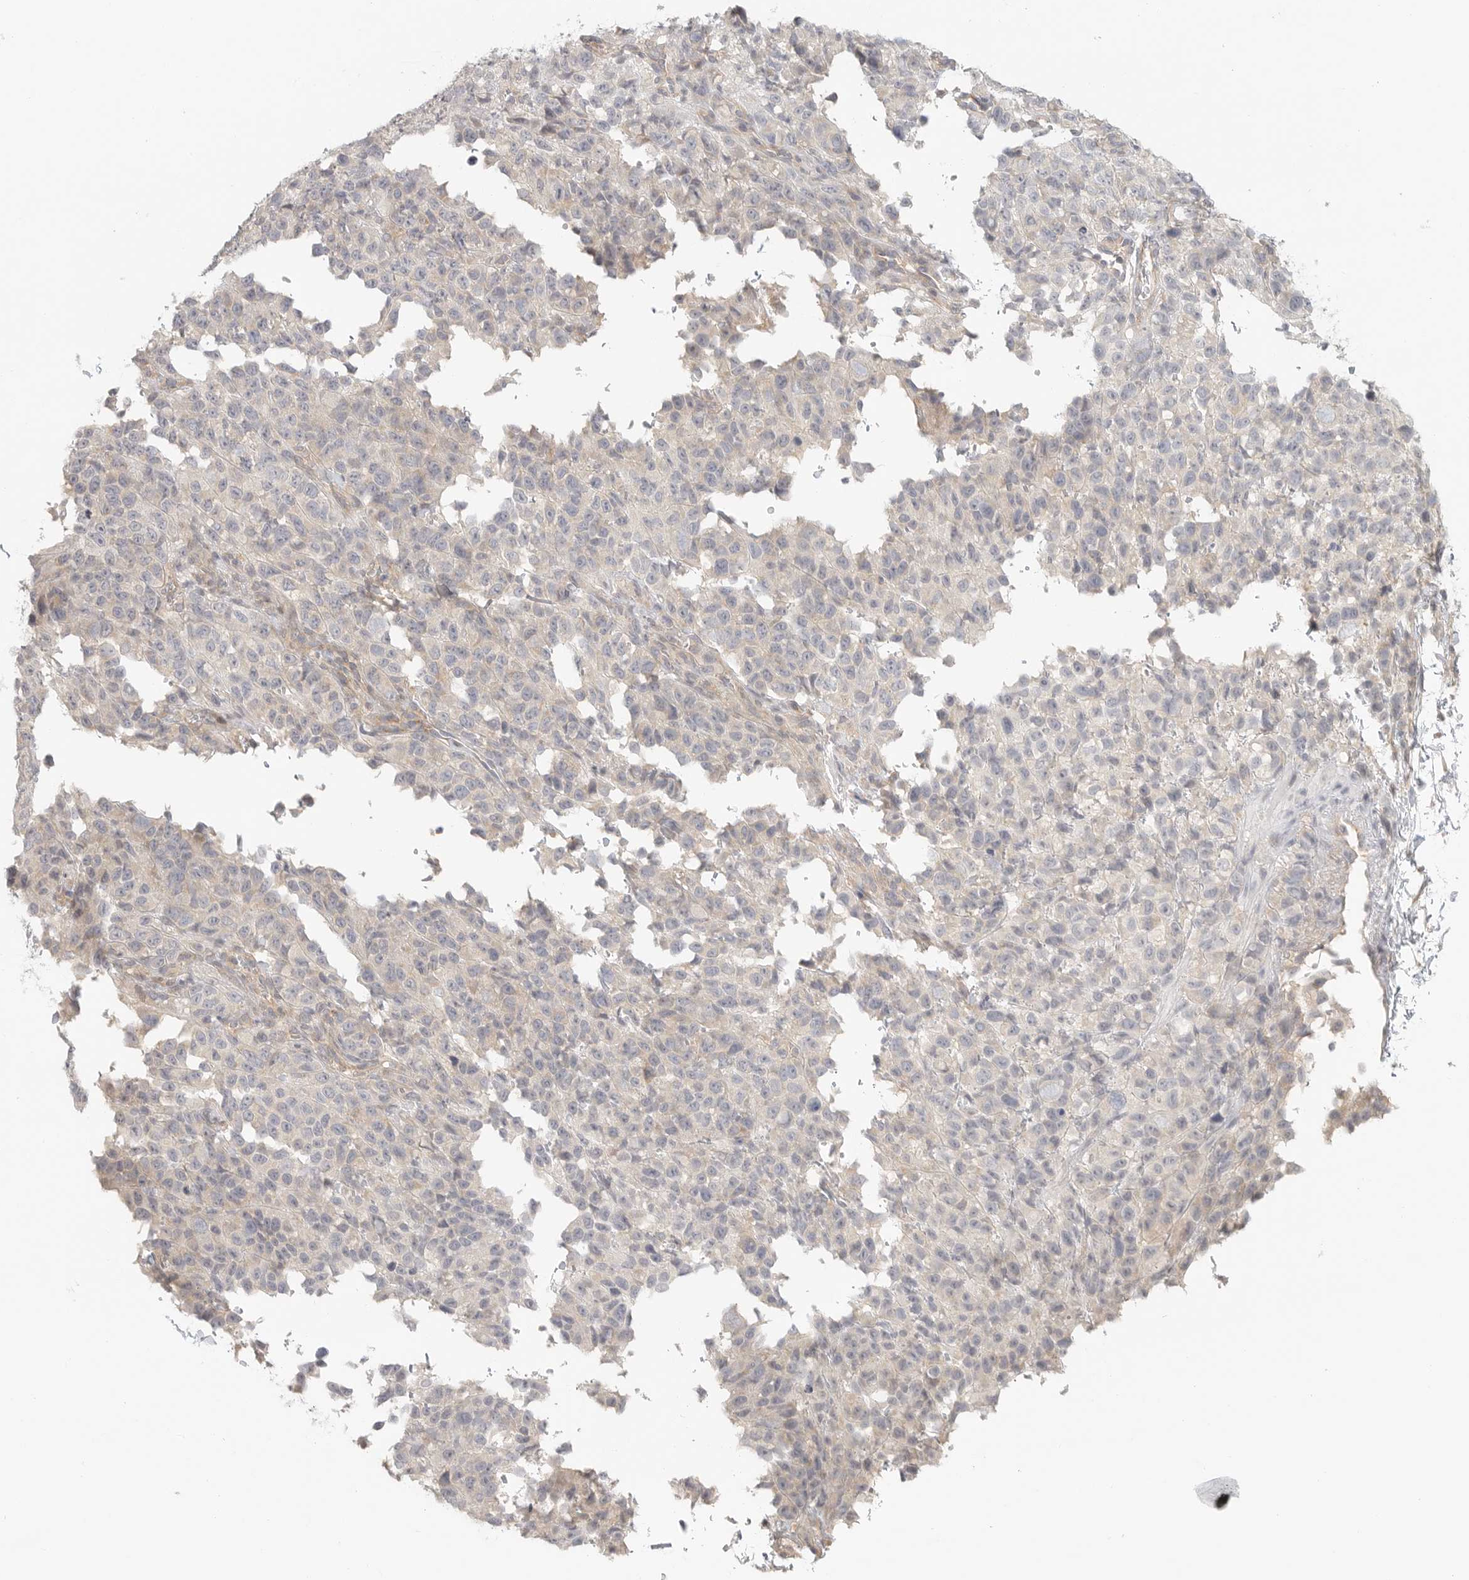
{"staining": {"intensity": "negative", "quantity": "none", "location": "none"}, "tissue": "melanoma", "cell_type": "Tumor cells", "image_type": "cancer", "snomed": [{"axis": "morphology", "description": "Malignant melanoma, Metastatic site"}, {"axis": "topography", "description": "Skin"}], "caption": "Immunohistochemical staining of human melanoma displays no significant staining in tumor cells.", "gene": "HDAC6", "patient": {"sex": "female", "age": 72}}